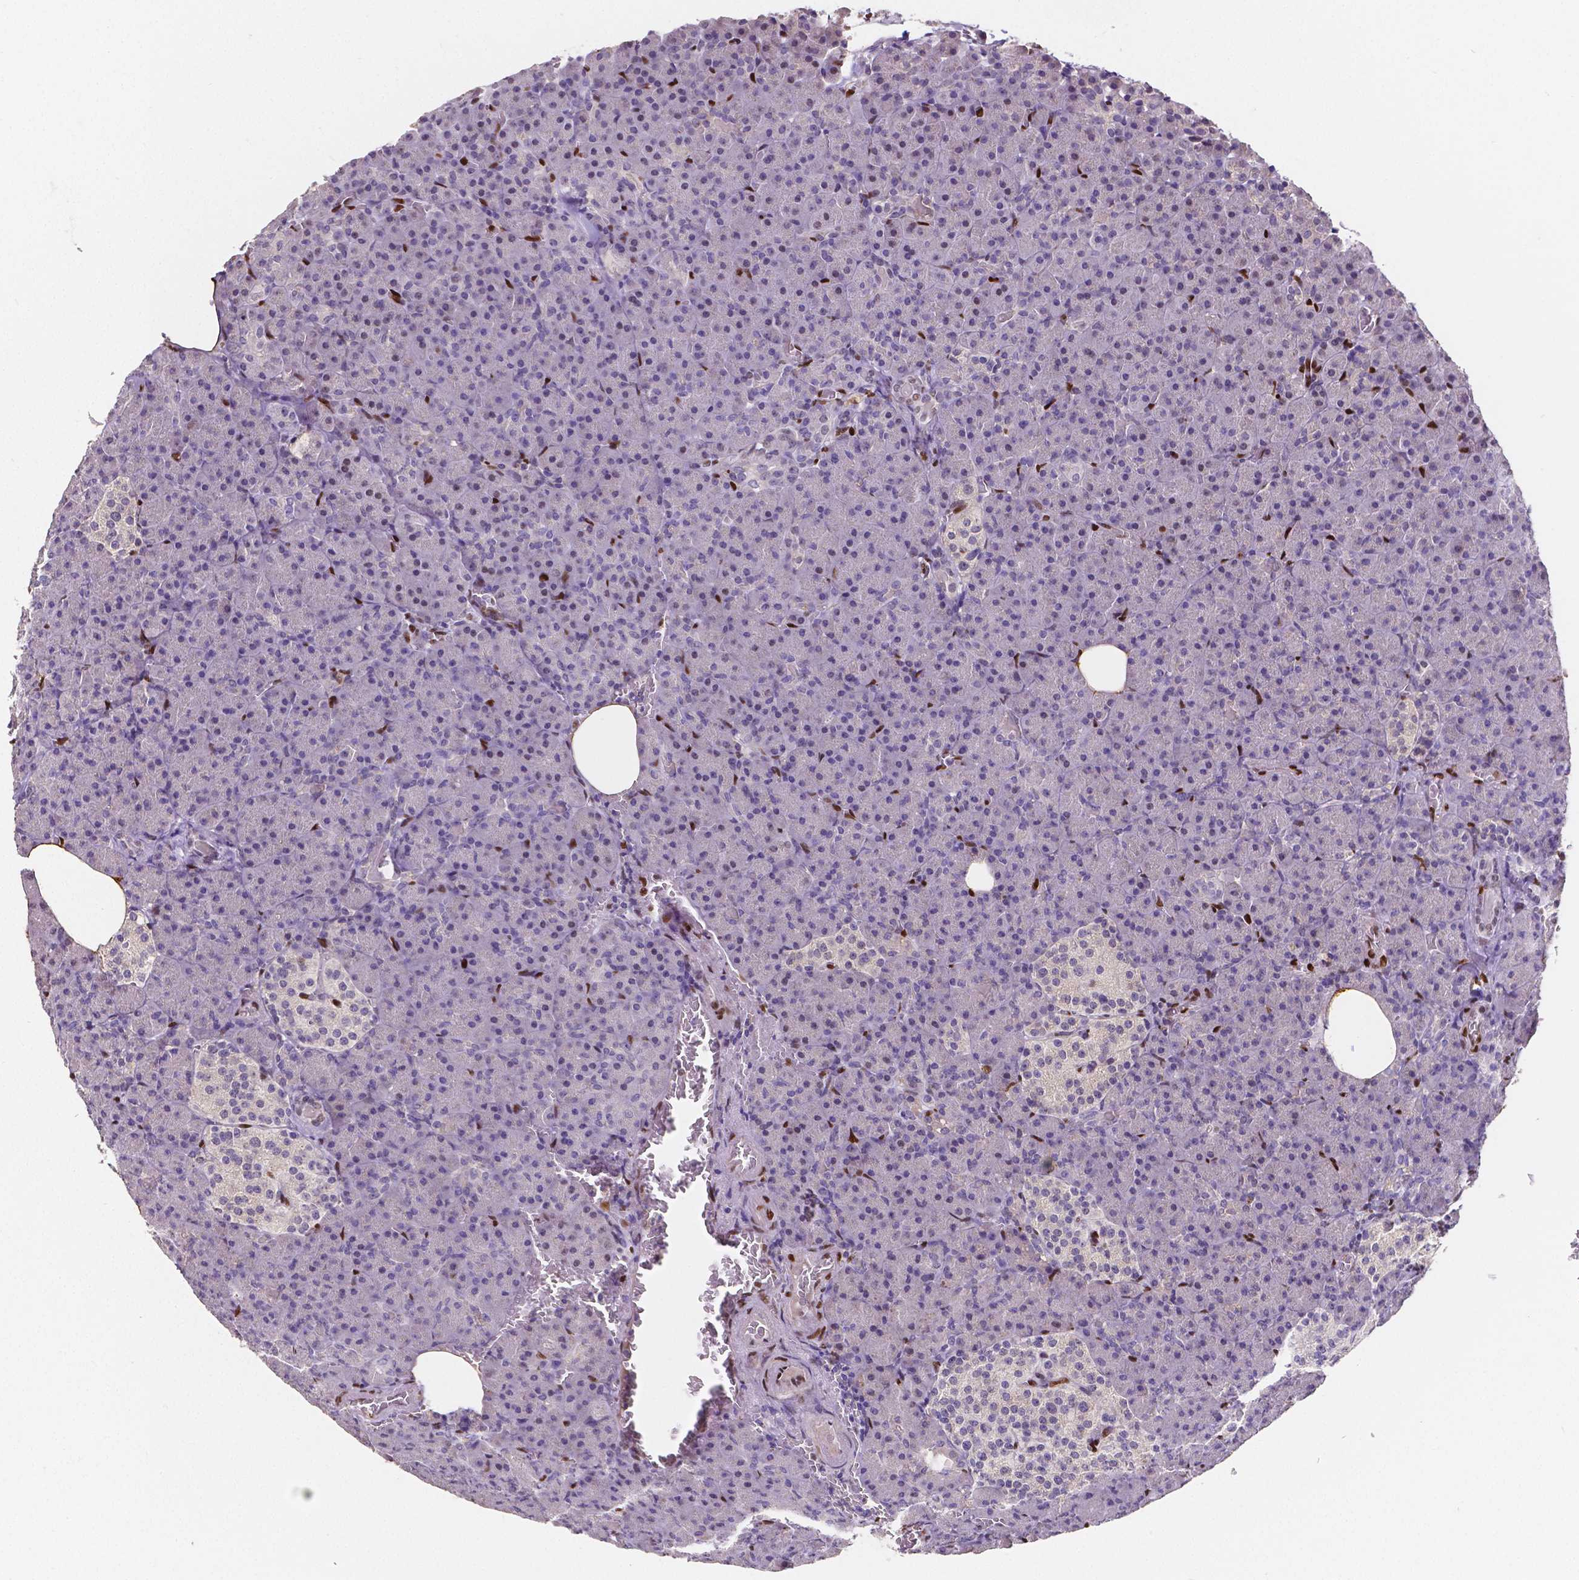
{"staining": {"intensity": "negative", "quantity": "none", "location": "none"}, "tissue": "pancreas", "cell_type": "Exocrine glandular cells", "image_type": "normal", "snomed": [{"axis": "morphology", "description": "Normal tissue, NOS"}, {"axis": "topography", "description": "Pancreas"}], "caption": "This is an immunohistochemistry (IHC) micrograph of benign human pancreas. There is no staining in exocrine glandular cells.", "gene": "MEF2C", "patient": {"sex": "female", "age": 74}}